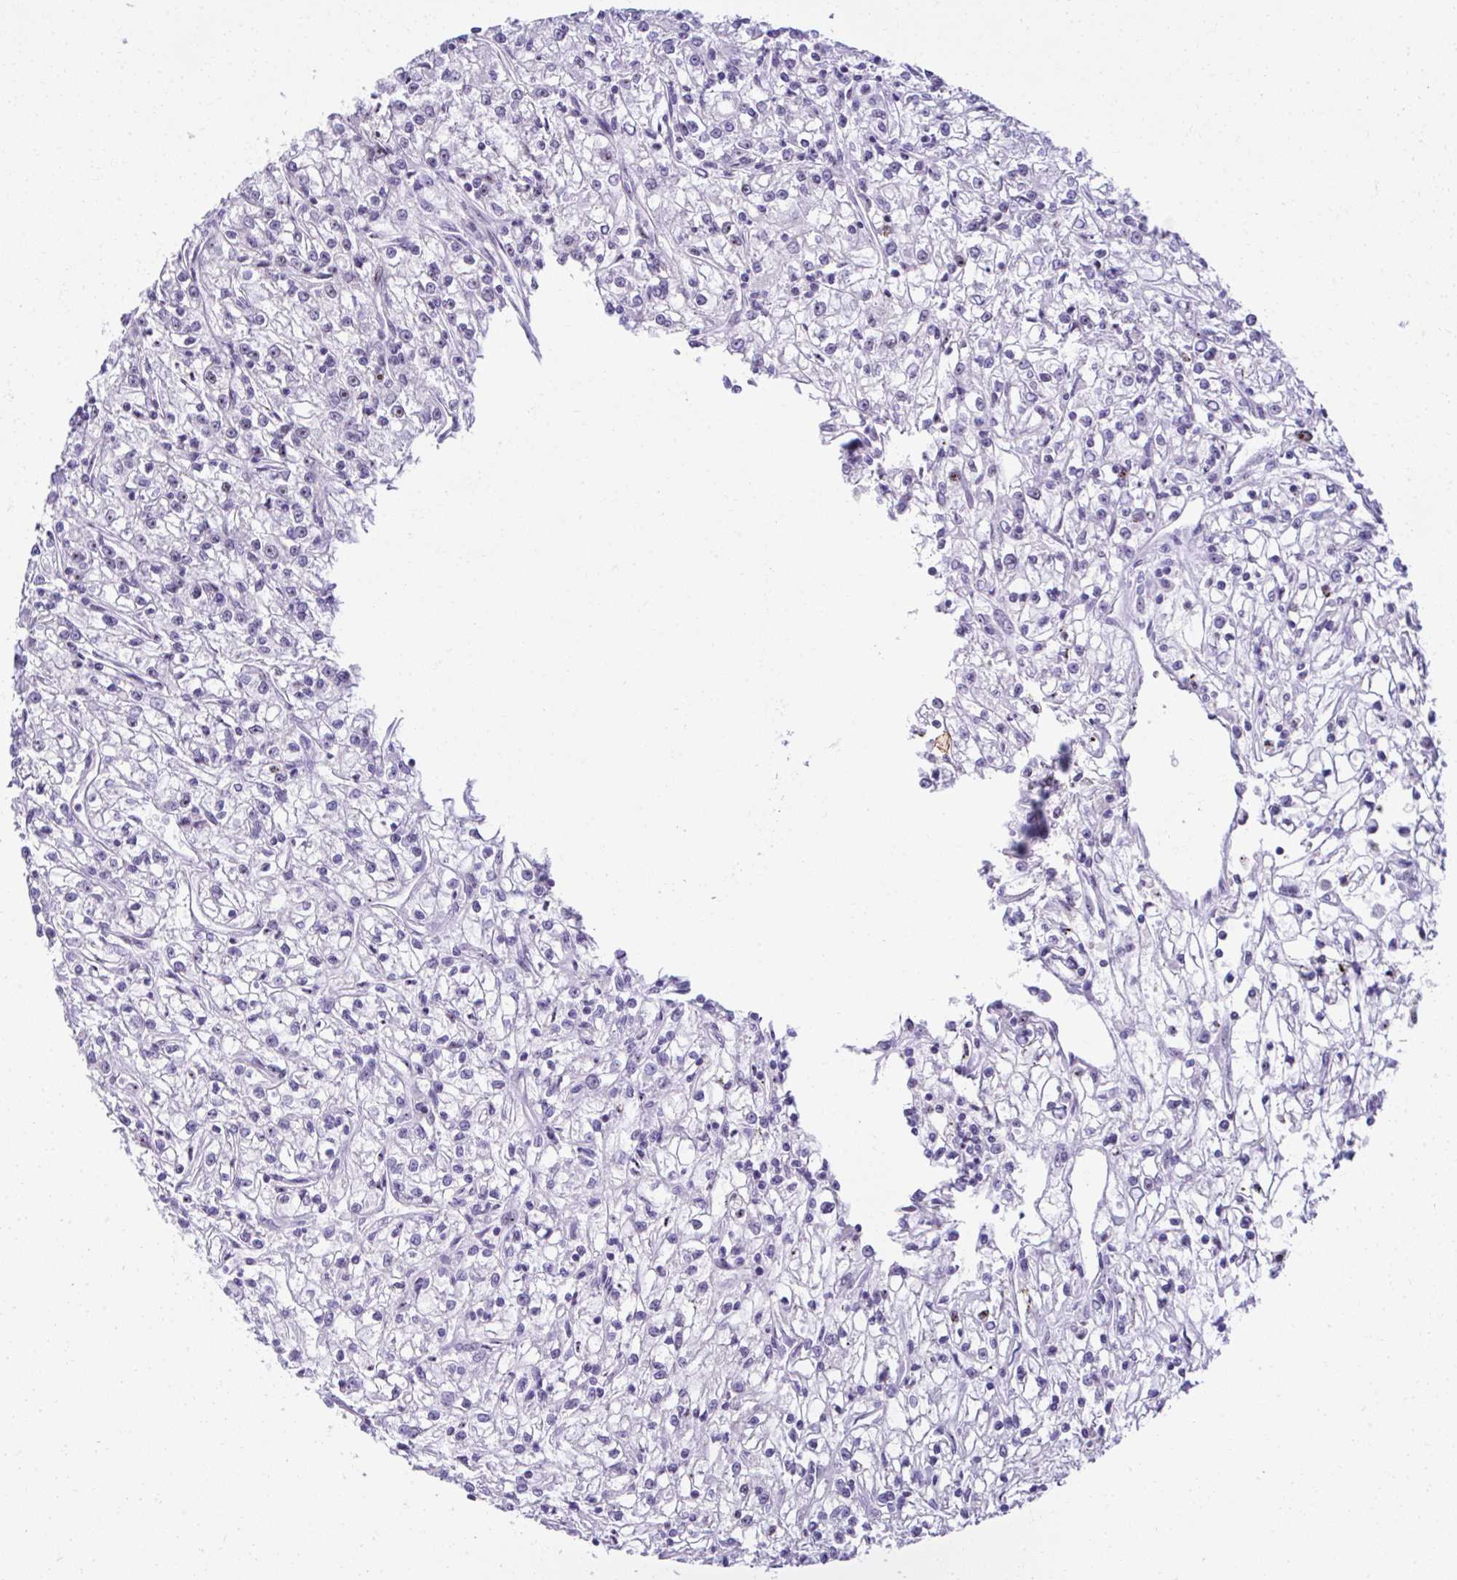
{"staining": {"intensity": "negative", "quantity": "none", "location": "none"}, "tissue": "renal cancer", "cell_type": "Tumor cells", "image_type": "cancer", "snomed": [{"axis": "morphology", "description": "Adenocarcinoma, NOS"}, {"axis": "topography", "description": "Kidney"}], "caption": "This is an IHC photomicrograph of human renal cancer. There is no positivity in tumor cells.", "gene": "CEP72", "patient": {"sex": "female", "age": 59}}